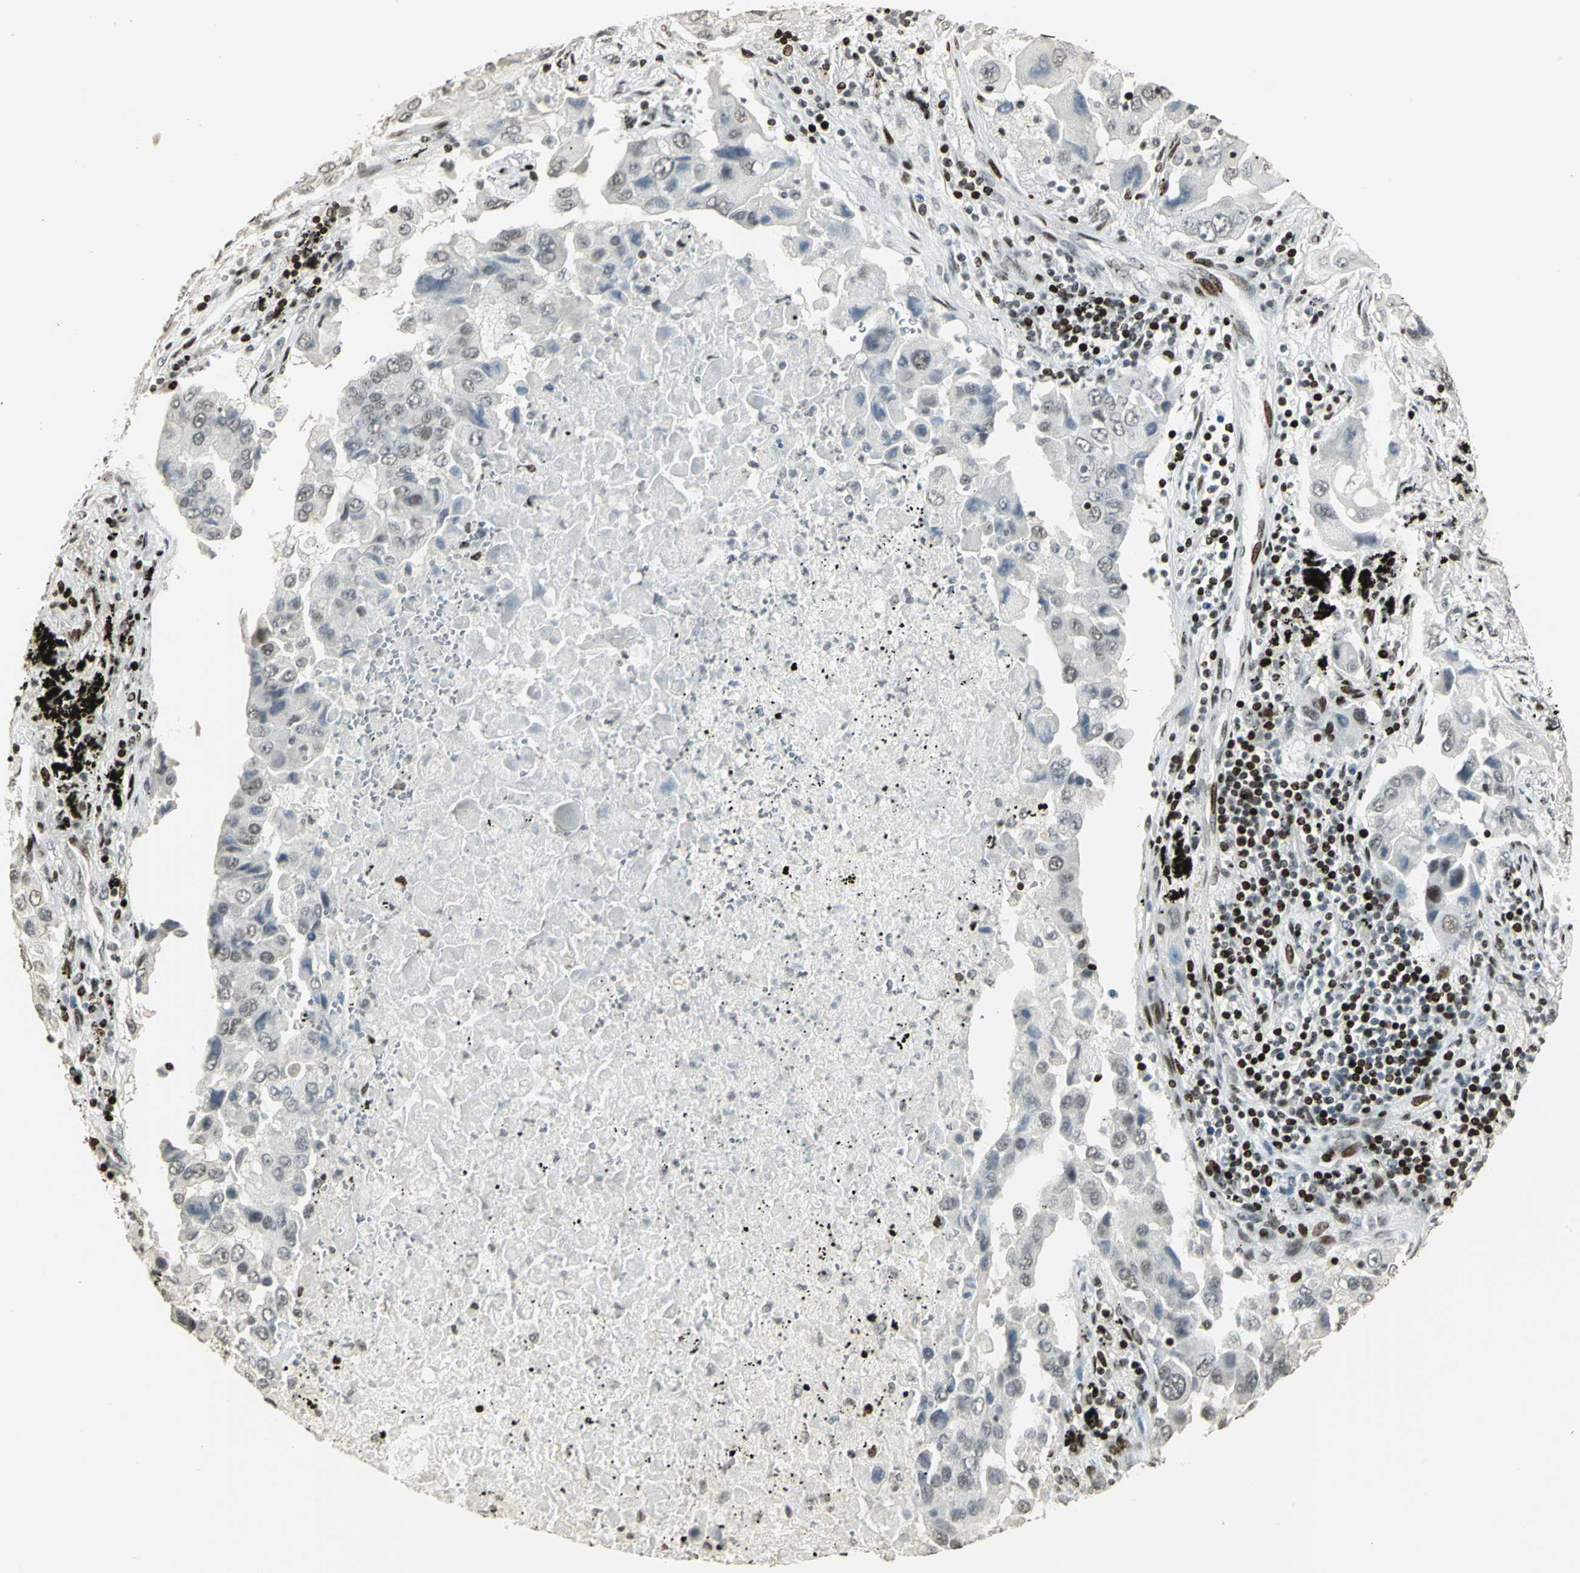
{"staining": {"intensity": "weak", "quantity": "<25%", "location": "nuclear"}, "tissue": "lung cancer", "cell_type": "Tumor cells", "image_type": "cancer", "snomed": [{"axis": "morphology", "description": "Adenocarcinoma, NOS"}, {"axis": "topography", "description": "Lung"}], "caption": "Tumor cells show no significant protein positivity in lung cancer (adenocarcinoma).", "gene": "KDM1A", "patient": {"sex": "female", "age": 65}}